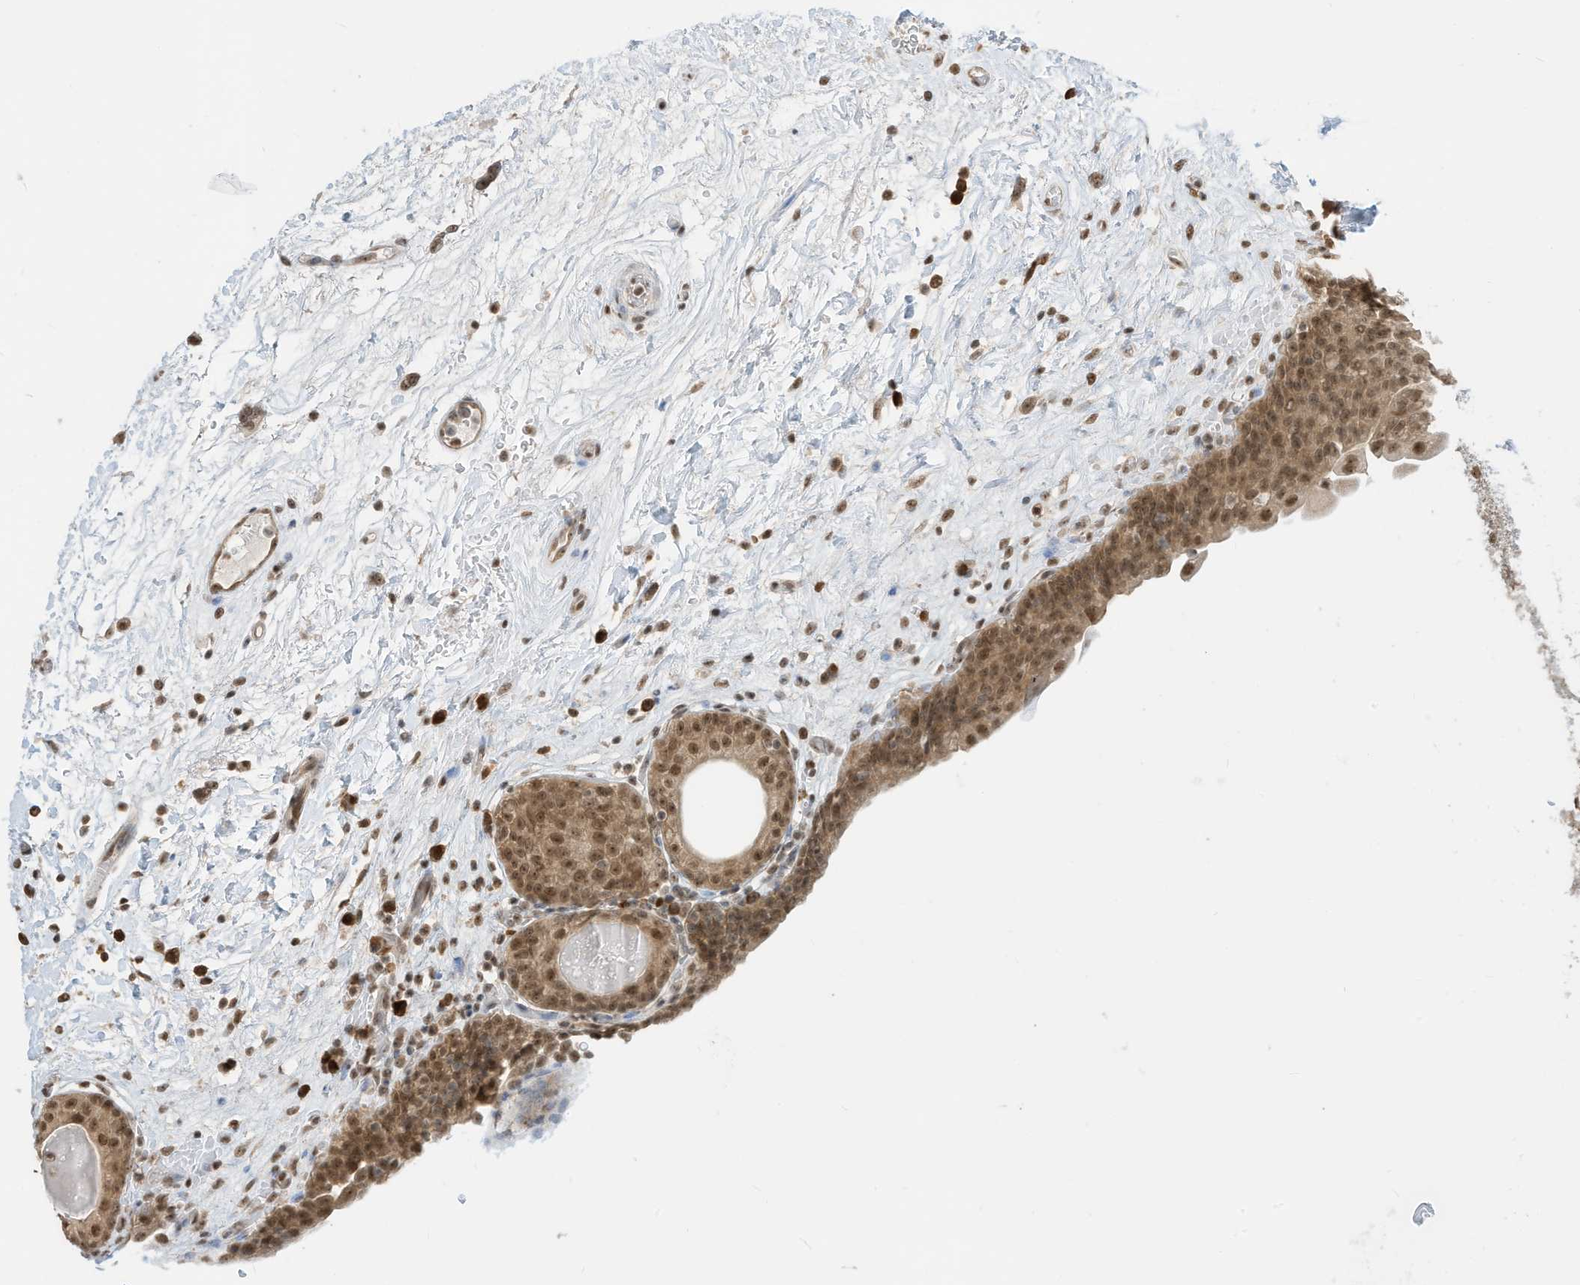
{"staining": {"intensity": "moderate", "quantity": ">75%", "location": "cytoplasmic/membranous,nuclear"}, "tissue": "urinary bladder", "cell_type": "Urothelial cells", "image_type": "normal", "snomed": [{"axis": "morphology", "description": "Normal tissue, NOS"}, {"axis": "topography", "description": "Urinary bladder"}], "caption": "IHC micrograph of benign urinary bladder: urinary bladder stained using immunohistochemistry shows medium levels of moderate protein expression localized specifically in the cytoplasmic/membranous,nuclear of urothelial cells, appearing as a cytoplasmic/membranous,nuclear brown color.", "gene": "ZNF195", "patient": {"sex": "male", "age": 83}}